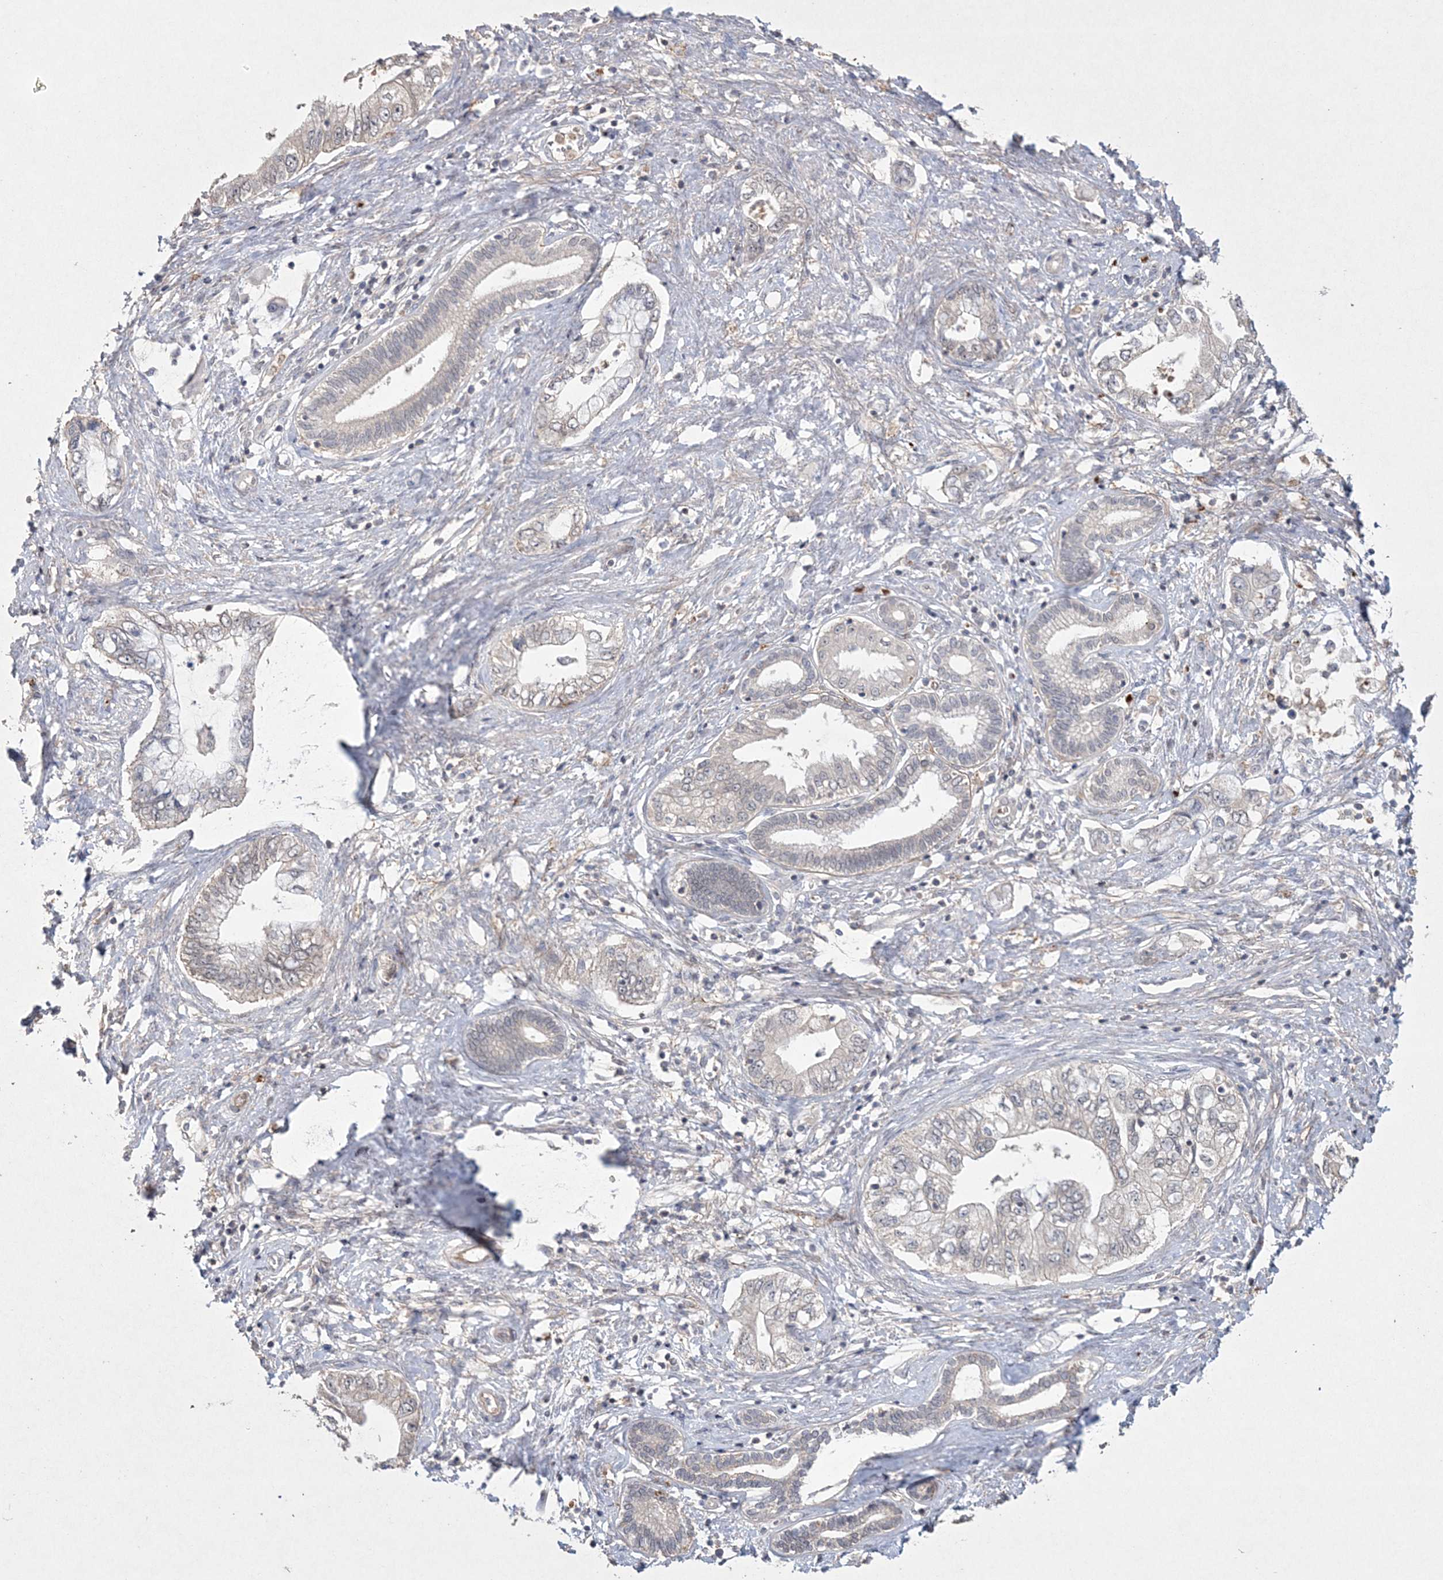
{"staining": {"intensity": "negative", "quantity": "none", "location": "none"}, "tissue": "pancreatic cancer", "cell_type": "Tumor cells", "image_type": "cancer", "snomed": [{"axis": "morphology", "description": "Adenocarcinoma, NOS"}, {"axis": "topography", "description": "Pancreas"}], "caption": "Immunohistochemistry (IHC) image of human pancreatic cancer (adenocarcinoma) stained for a protein (brown), which reveals no positivity in tumor cells. (Stains: DAB immunohistochemistry (IHC) with hematoxylin counter stain, Microscopy: brightfield microscopy at high magnification).", "gene": "DPCD", "patient": {"sex": "female", "age": 73}}